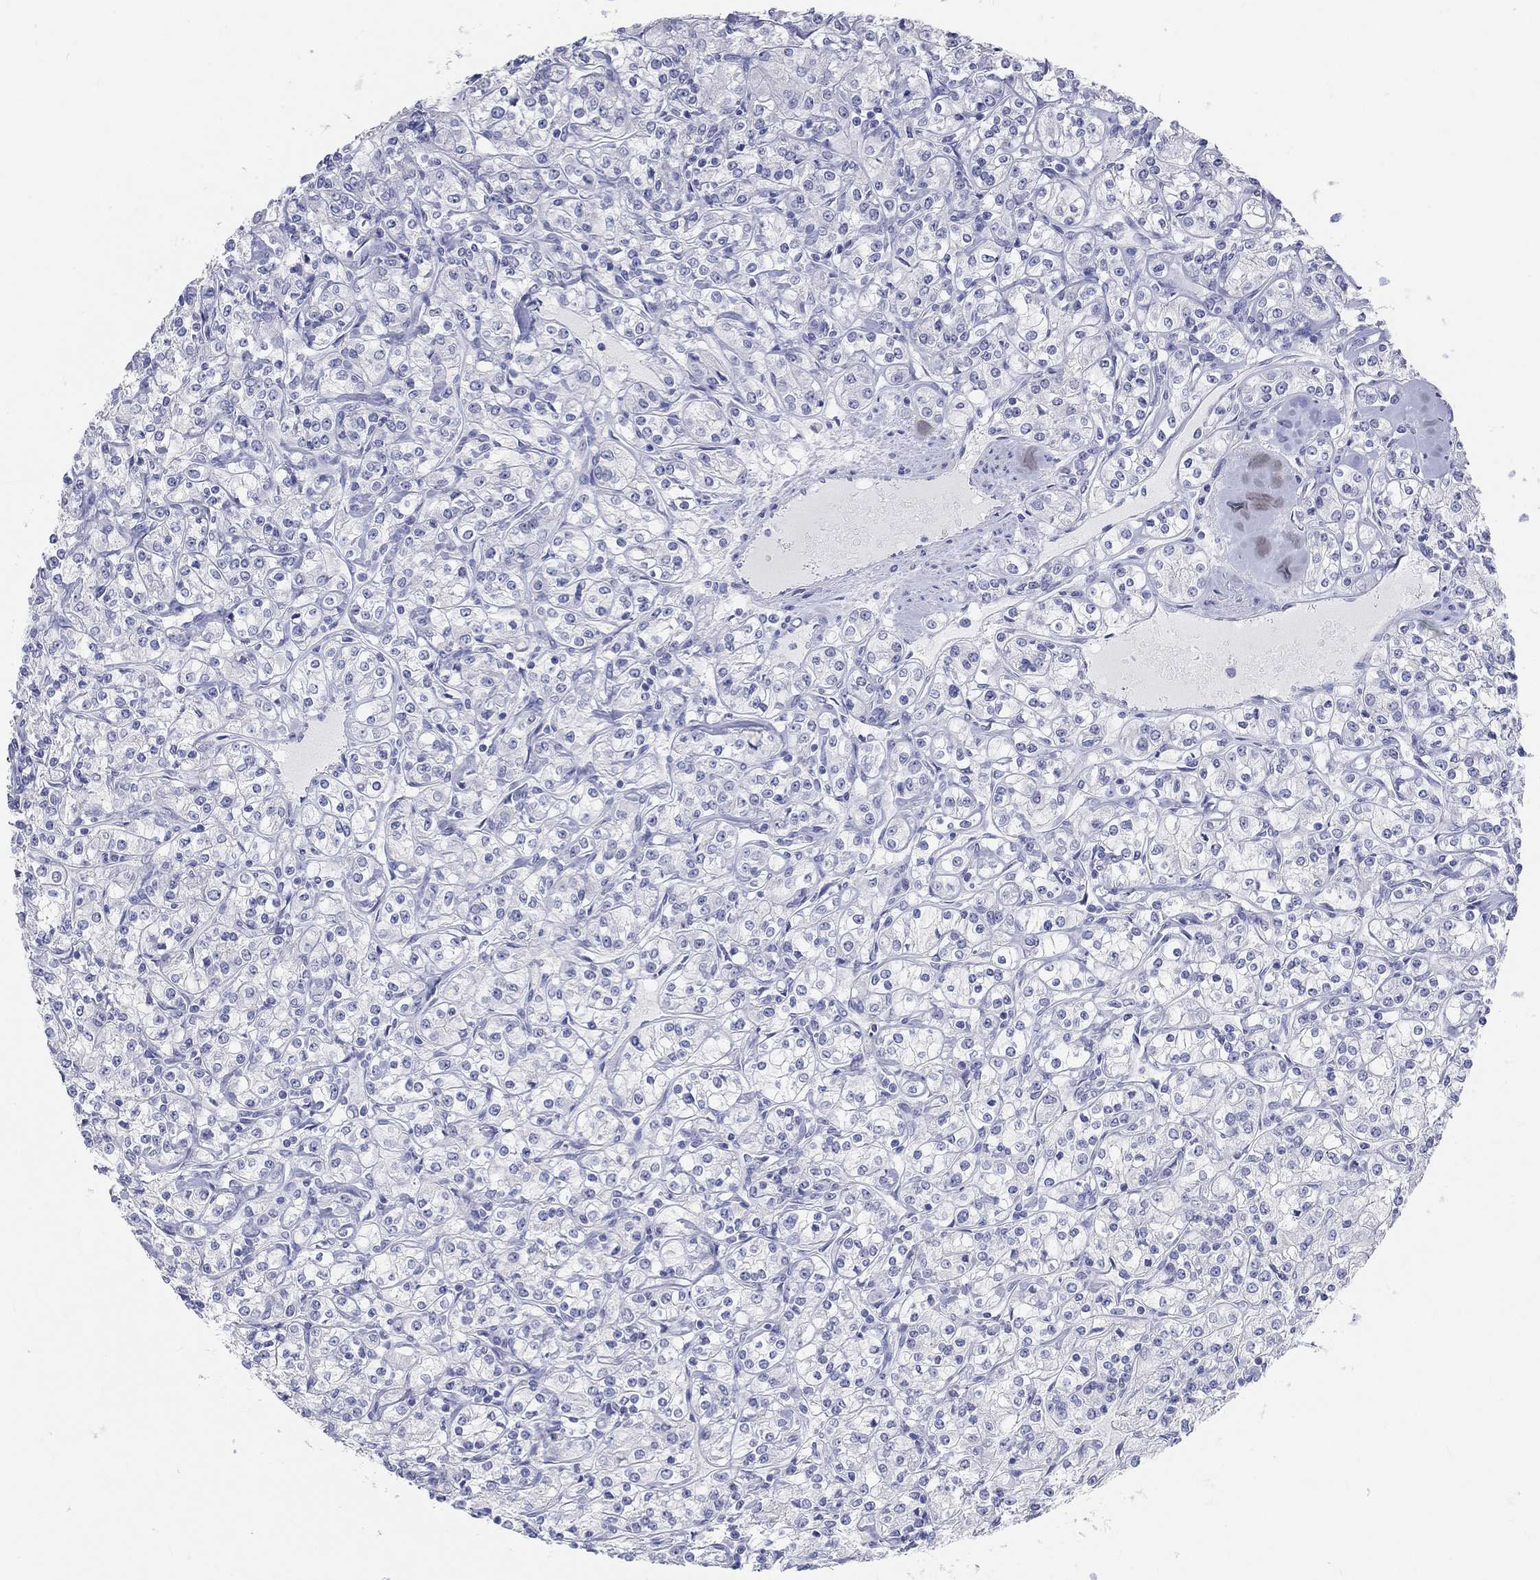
{"staining": {"intensity": "negative", "quantity": "none", "location": "none"}, "tissue": "renal cancer", "cell_type": "Tumor cells", "image_type": "cancer", "snomed": [{"axis": "morphology", "description": "Adenocarcinoma, NOS"}, {"axis": "topography", "description": "Kidney"}], "caption": "Micrograph shows no significant protein positivity in tumor cells of renal adenocarcinoma.", "gene": "GRIA3", "patient": {"sex": "male", "age": 77}}